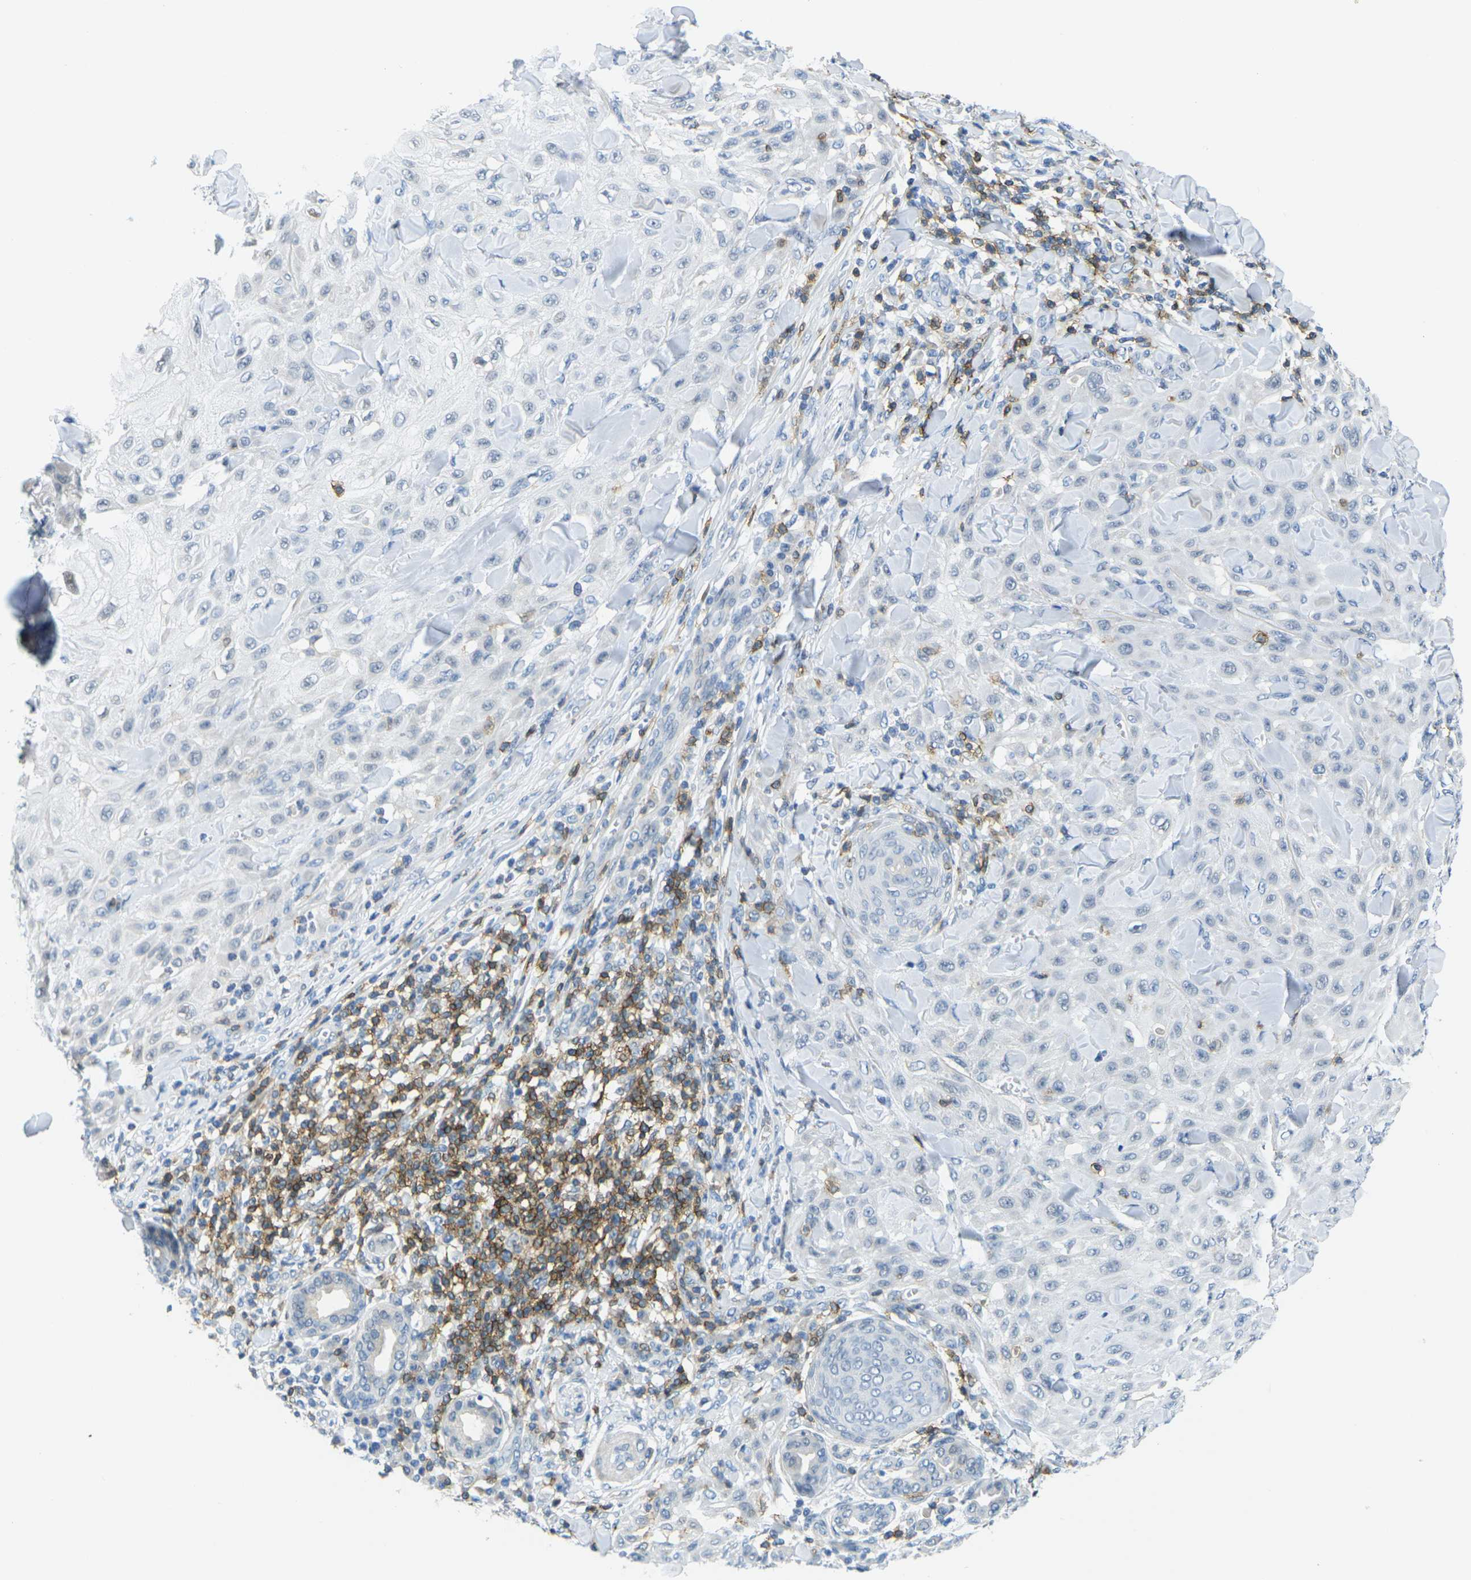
{"staining": {"intensity": "negative", "quantity": "none", "location": "none"}, "tissue": "skin cancer", "cell_type": "Tumor cells", "image_type": "cancer", "snomed": [{"axis": "morphology", "description": "Squamous cell carcinoma, NOS"}, {"axis": "topography", "description": "Skin"}], "caption": "Immunohistochemical staining of human skin cancer (squamous cell carcinoma) displays no significant staining in tumor cells.", "gene": "CD3D", "patient": {"sex": "male", "age": 24}}